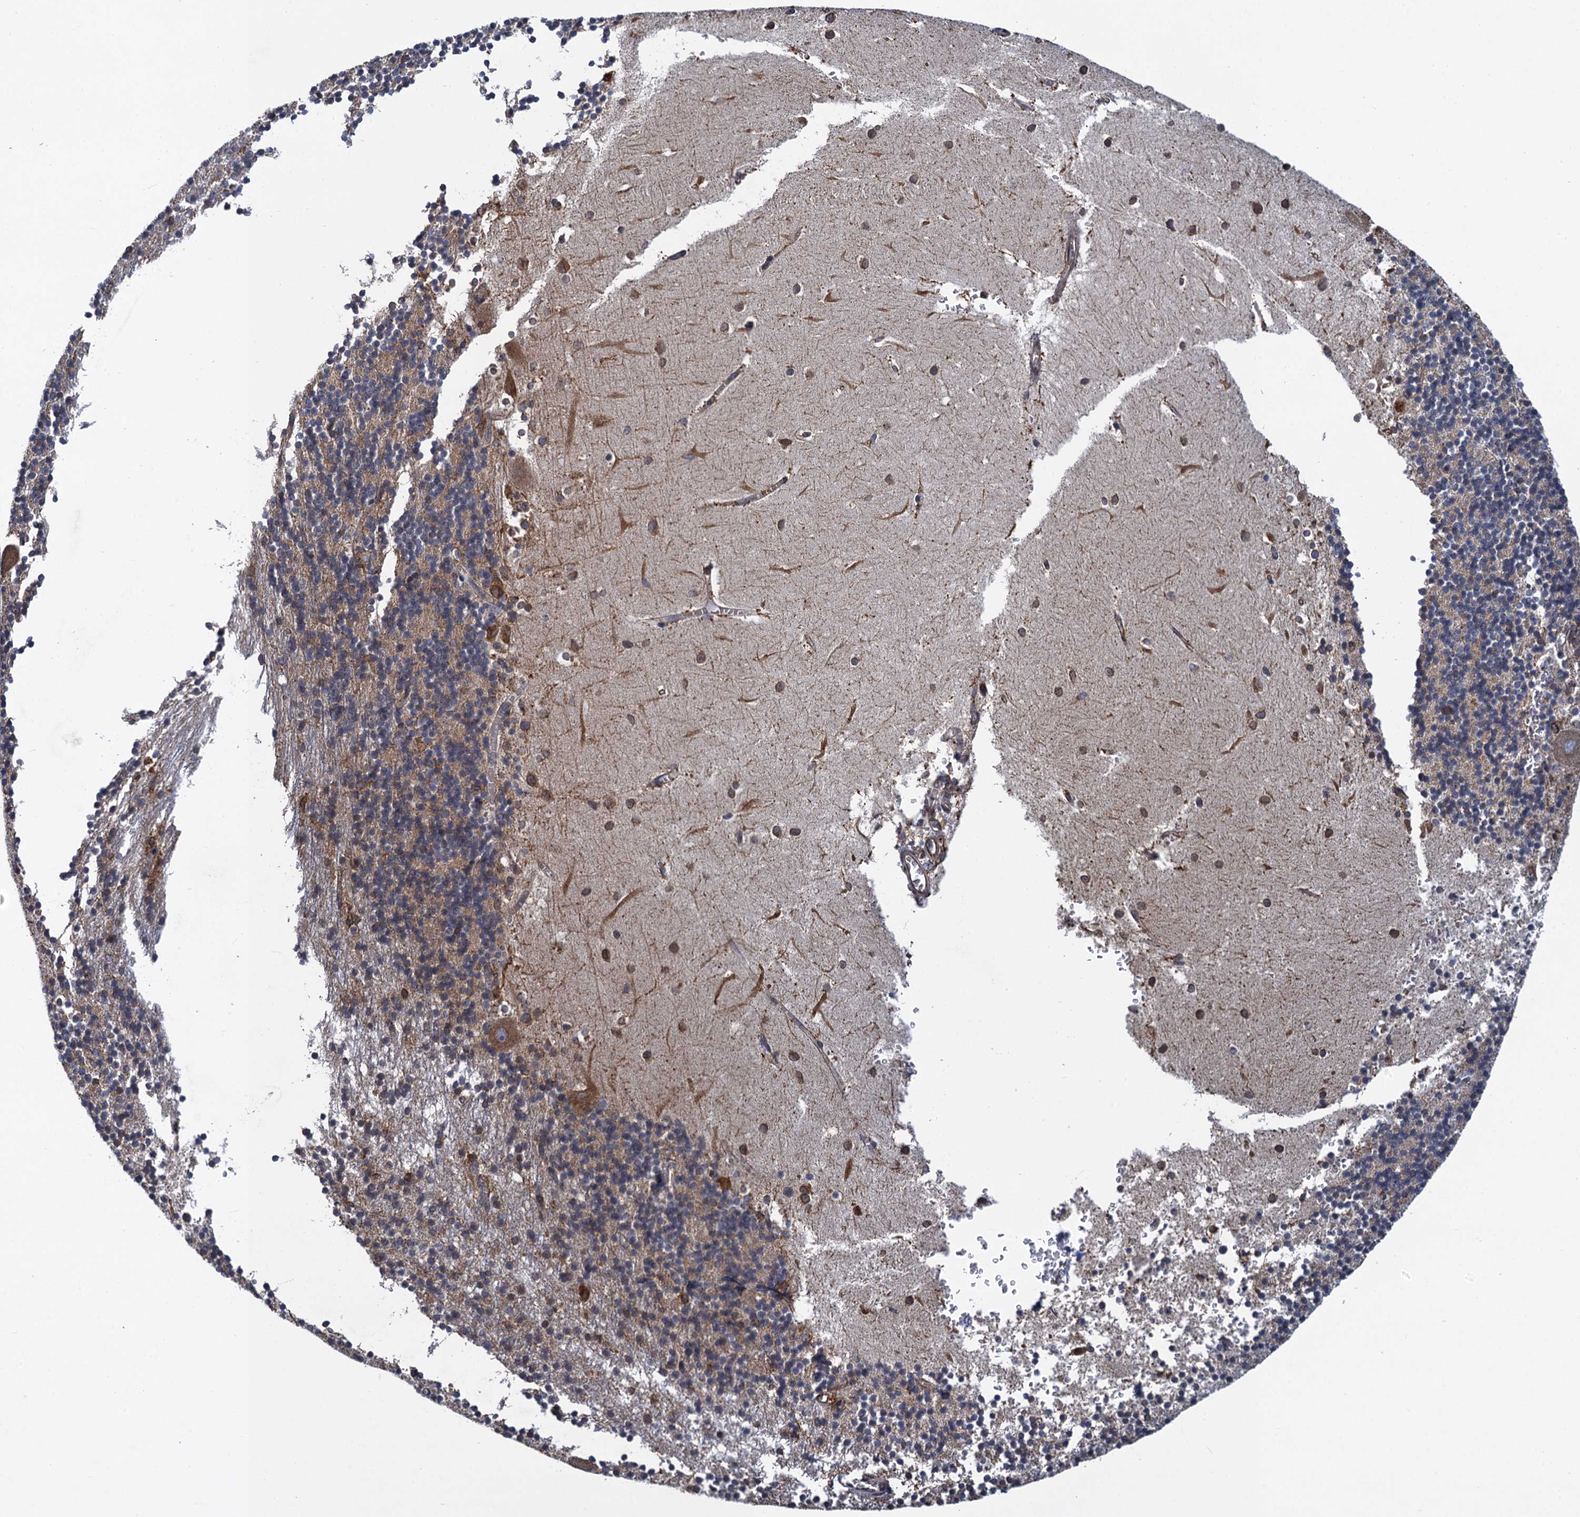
{"staining": {"intensity": "weak", "quantity": "<25%", "location": "cytoplasmic/membranous"}, "tissue": "cerebellum", "cell_type": "Cells in granular layer", "image_type": "normal", "snomed": [{"axis": "morphology", "description": "Normal tissue, NOS"}, {"axis": "topography", "description": "Cerebellum"}], "caption": "Immunohistochemistry photomicrograph of normal cerebellum stained for a protein (brown), which shows no staining in cells in granular layer. The staining was performed using DAB (3,3'-diaminobenzidine) to visualize the protein expression in brown, while the nuclei were stained in blue with hematoxylin (Magnification: 20x).", "gene": "ARMC5", "patient": {"sex": "male", "age": 54}}